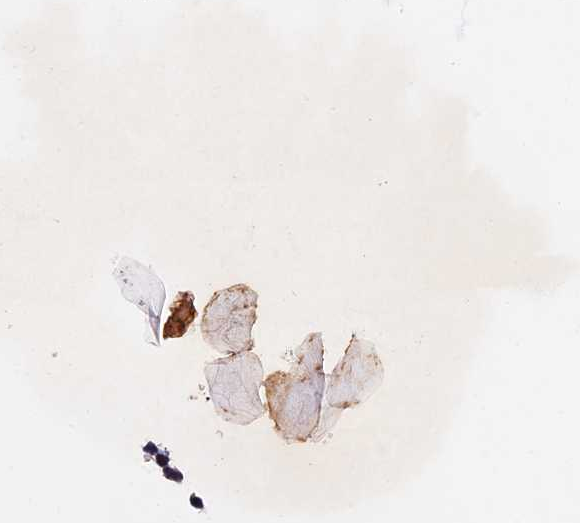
{"staining": {"intensity": "moderate", "quantity": "<25%", "location": "cytoplasmic/membranous"}, "tissue": "bone marrow", "cell_type": "Hematopoietic cells", "image_type": "normal", "snomed": [{"axis": "morphology", "description": "Normal tissue, NOS"}, {"axis": "topography", "description": "Bone marrow"}], "caption": "Hematopoietic cells display moderate cytoplasmic/membranous staining in about <25% of cells in benign bone marrow.", "gene": "EDAR", "patient": {"sex": "male", "age": 75}}